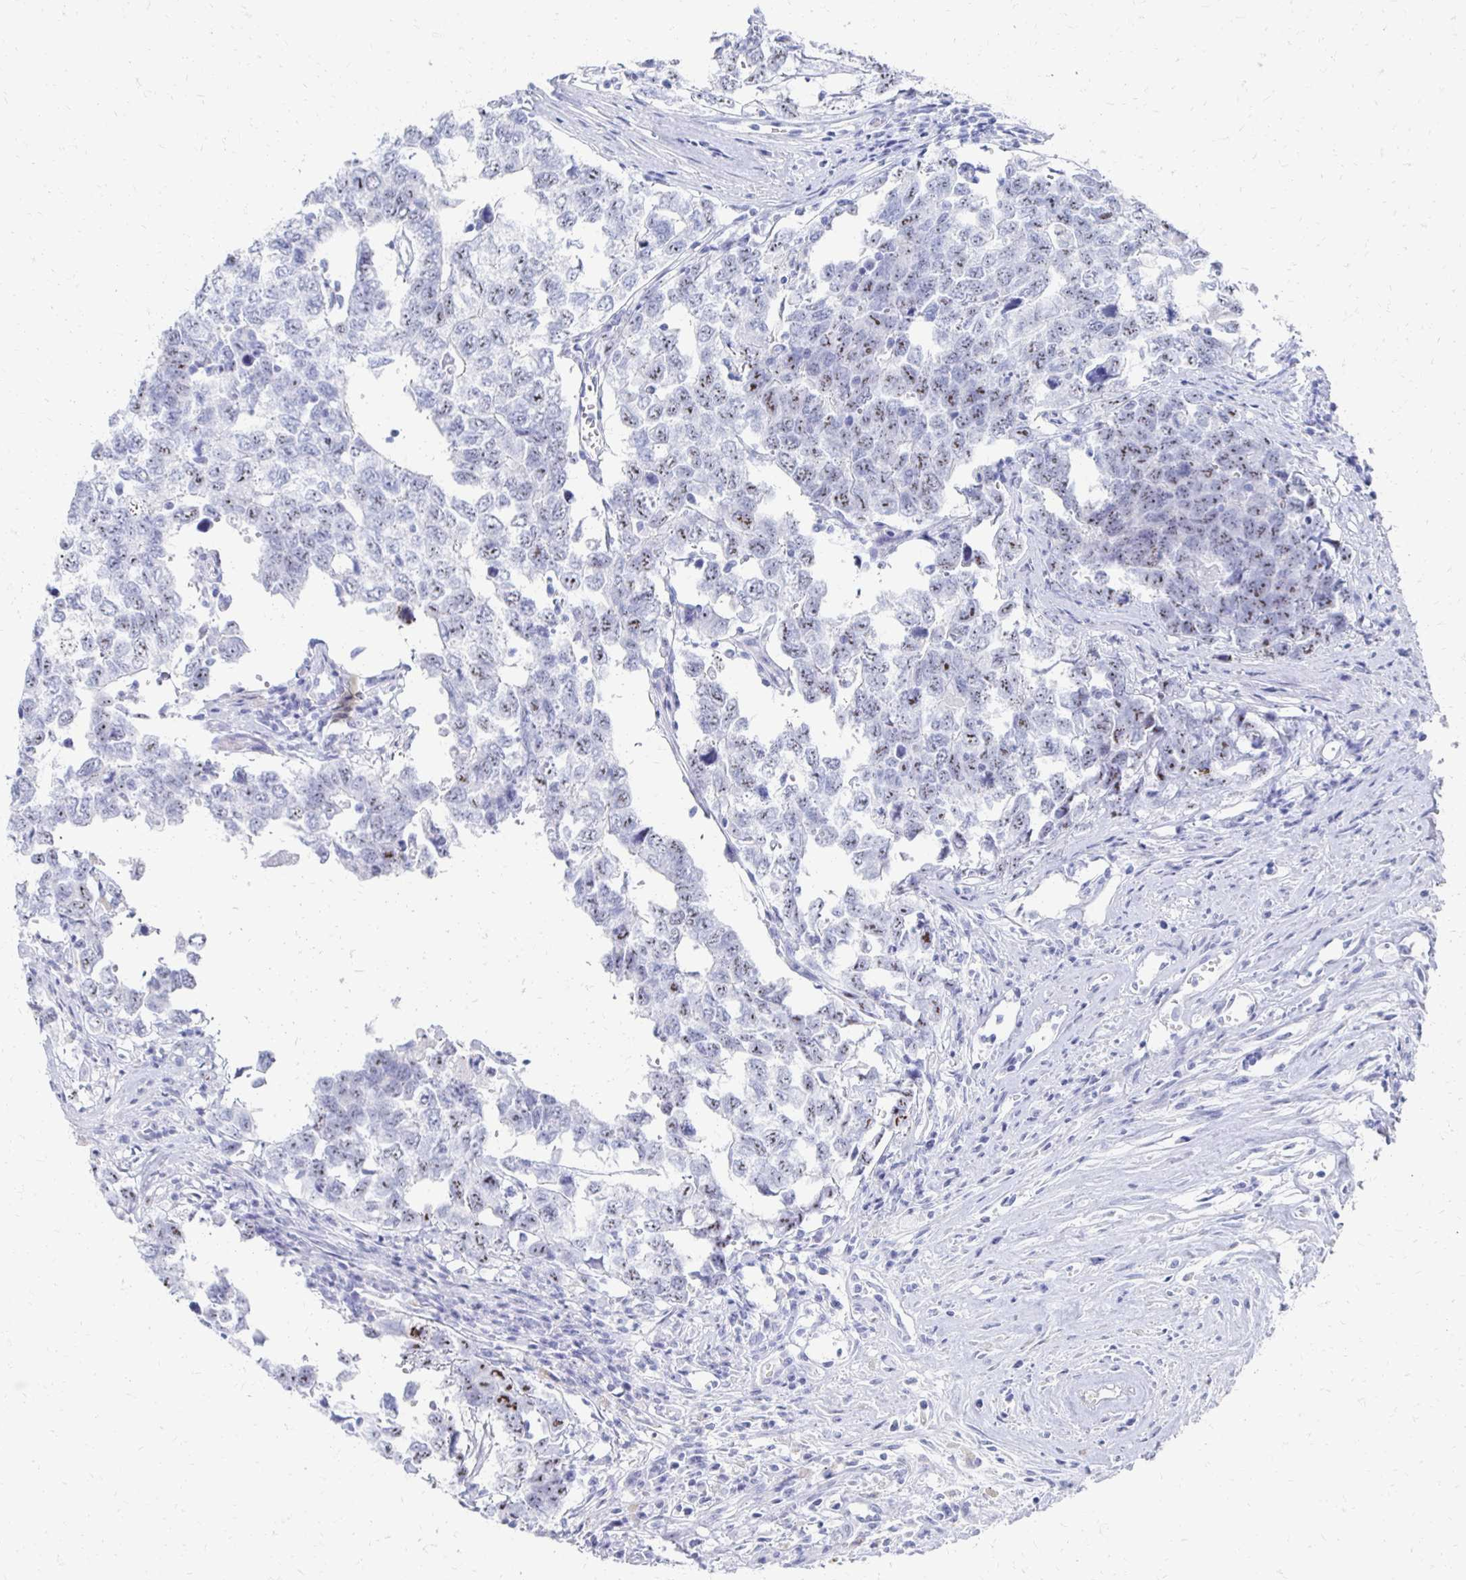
{"staining": {"intensity": "moderate", "quantity": "<25%", "location": "nuclear"}, "tissue": "testis cancer", "cell_type": "Tumor cells", "image_type": "cancer", "snomed": [{"axis": "morphology", "description": "Carcinoma, Embryonal, NOS"}, {"axis": "topography", "description": "Testis"}], "caption": "Immunohistochemistry (DAB (3,3'-diaminobenzidine)) staining of testis embryonal carcinoma exhibits moderate nuclear protein expression in about <25% of tumor cells. (DAB (3,3'-diaminobenzidine) = brown stain, brightfield microscopy at high magnification).", "gene": "CST6", "patient": {"sex": "male", "age": 22}}